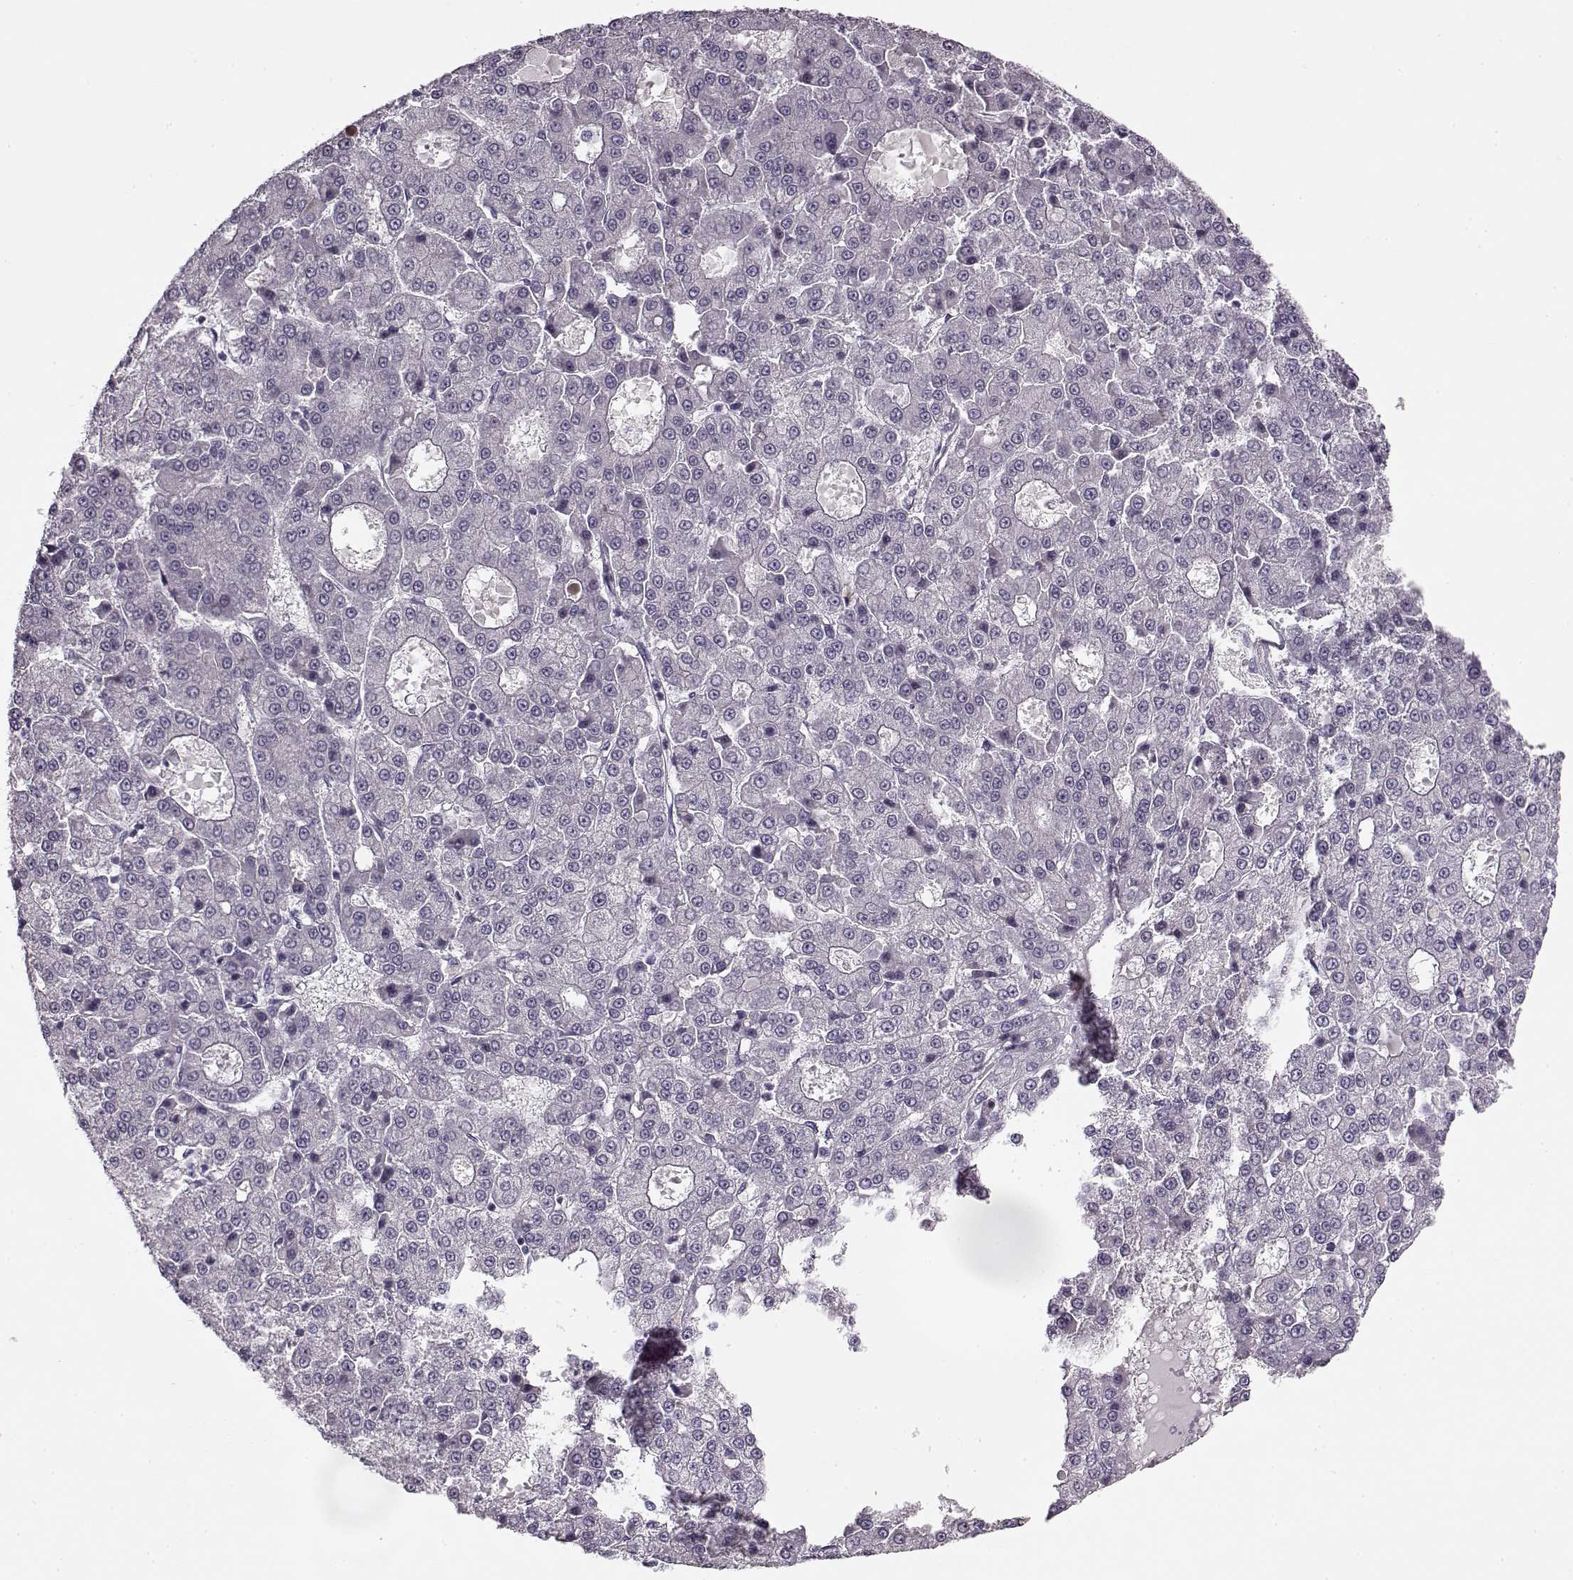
{"staining": {"intensity": "negative", "quantity": "none", "location": "none"}, "tissue": "liver cancer", "cell_type": "Tumor cells", "image_type": "cancer", "snomed": [{"axis": "morphology", "description": "Carcinoma, Hepatocellular, NOS"}, {"axis": "topography", "description": "Liver"}], "caption": "Immunohistochemistry of human hepatocellular carcinoma (liver) reveals no expression in tumor cells.", "gene": "PNMT", "patient": {"sex": "male", "age": 70}}